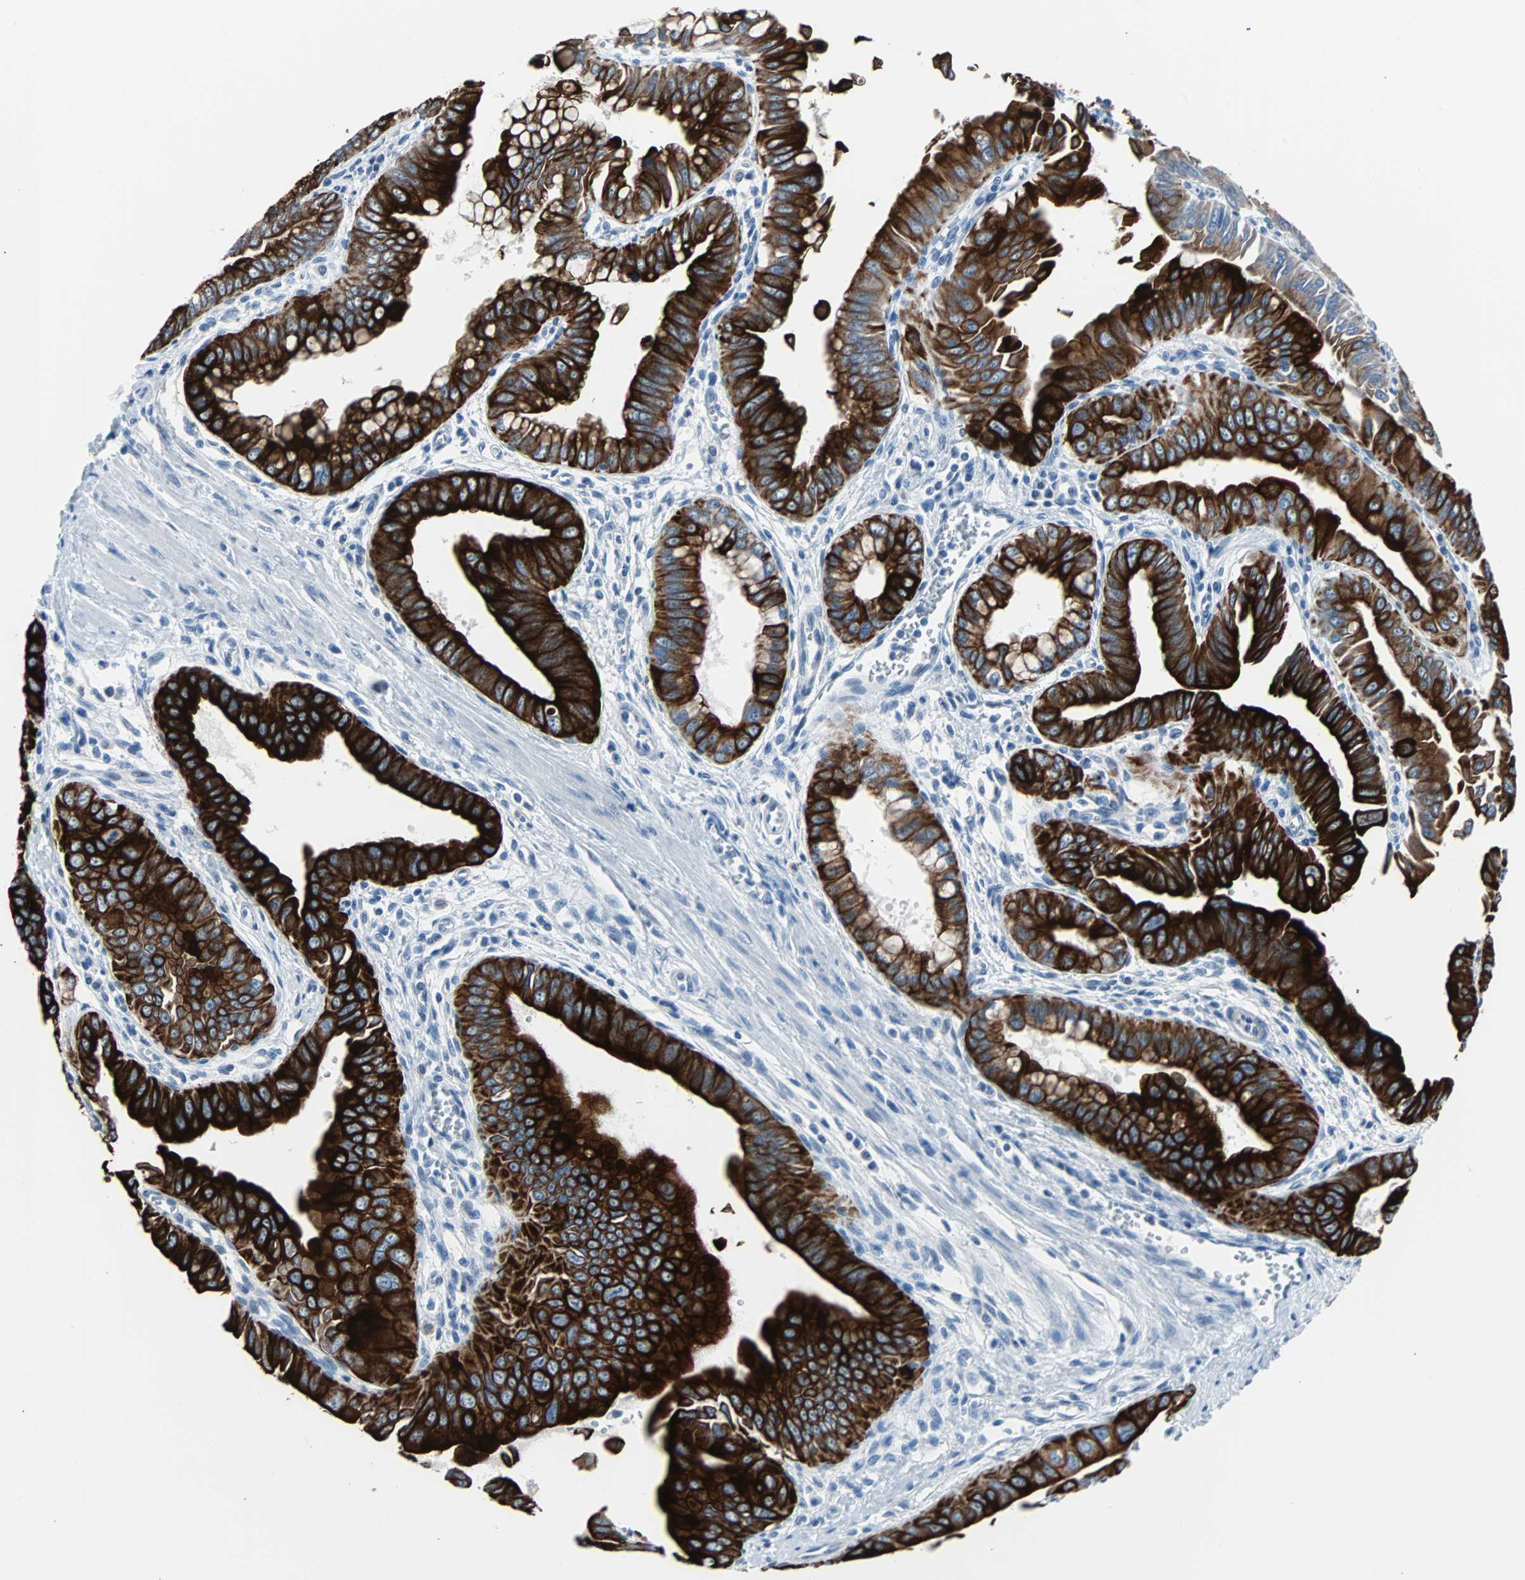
{"staining": {"intensity": "strong", "quantity": ">75%", "location": "cytoplasmic/membranous"}, "tissue": "pancreatic cancer", "cell_type": "Tumor cells", "image_type": "cancer", "snomed": [{"axis": "morphology", "description": "Normal tissue, NOS"}, {"axis": "topography", "description": "Lymph node"}], "caption": "An image of pancreatic cancer stained for a protein shows strong cytoplasmic/membranous brown staining in tumor cells.", "gene": "KRT7", "patient": {"sex": "male", "age": 50}}